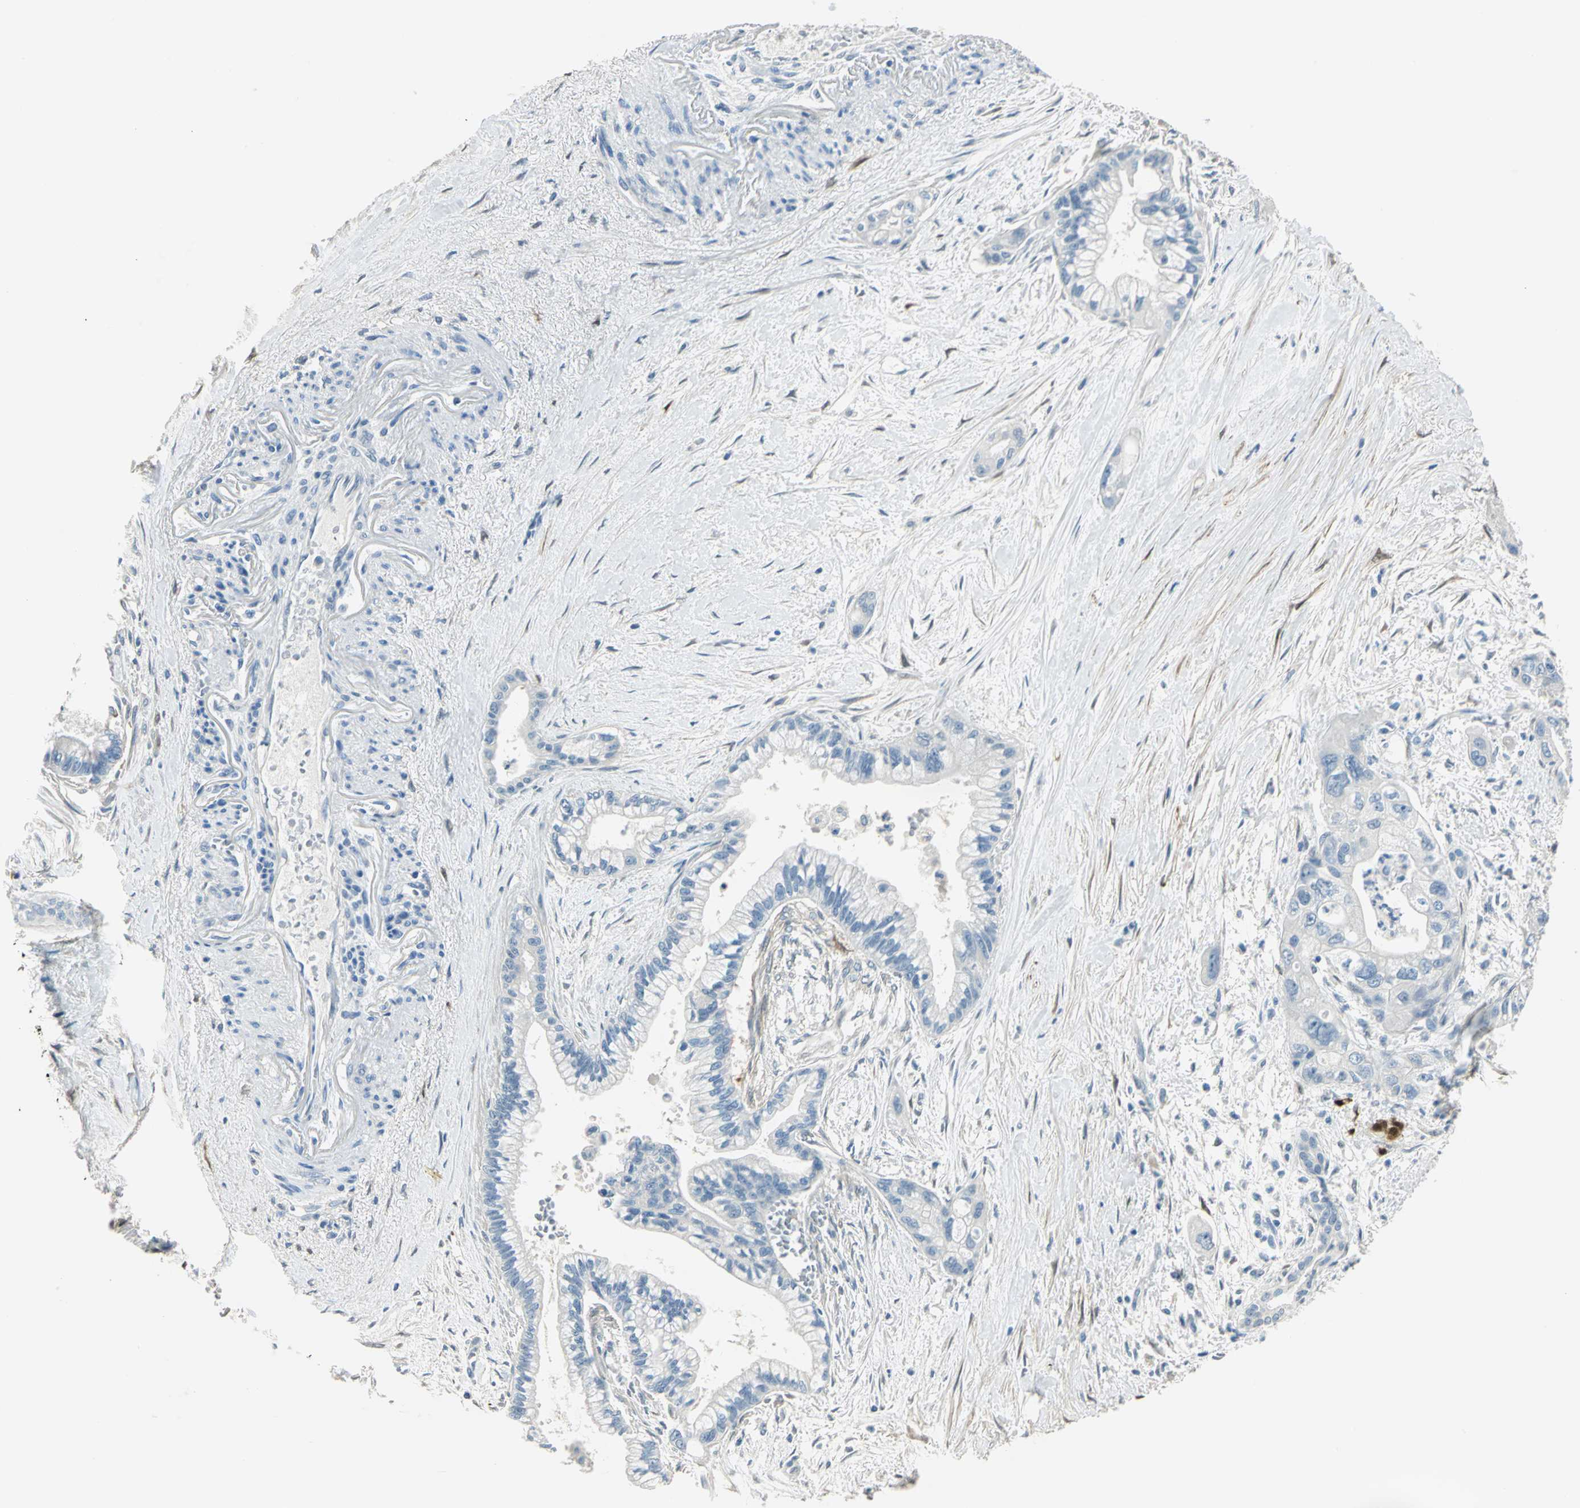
{"staining": {"intensity": "strong", "quantity": "<25%", "location": "cytoplasmic/membranous,nuclear"}, "tissue": "pancreatic cancer", "cell_type": "Tumor cells", "image_type": "cancer", "snomed": [{"axis": "morphology", "description": "Adenocarcinoma, NOS"}, {"axis": "topography", "description": "Pancreas"}], "caption": "Immunohistochemical staining of human adenocarcinoma (pancreatic) shows medium levels of strong cytoplasmic/membranous and nuclear protein staining in about <25% of tumor cells.", "gene": "UCHL1", "patient": {"sex": "male", "age": 70}}